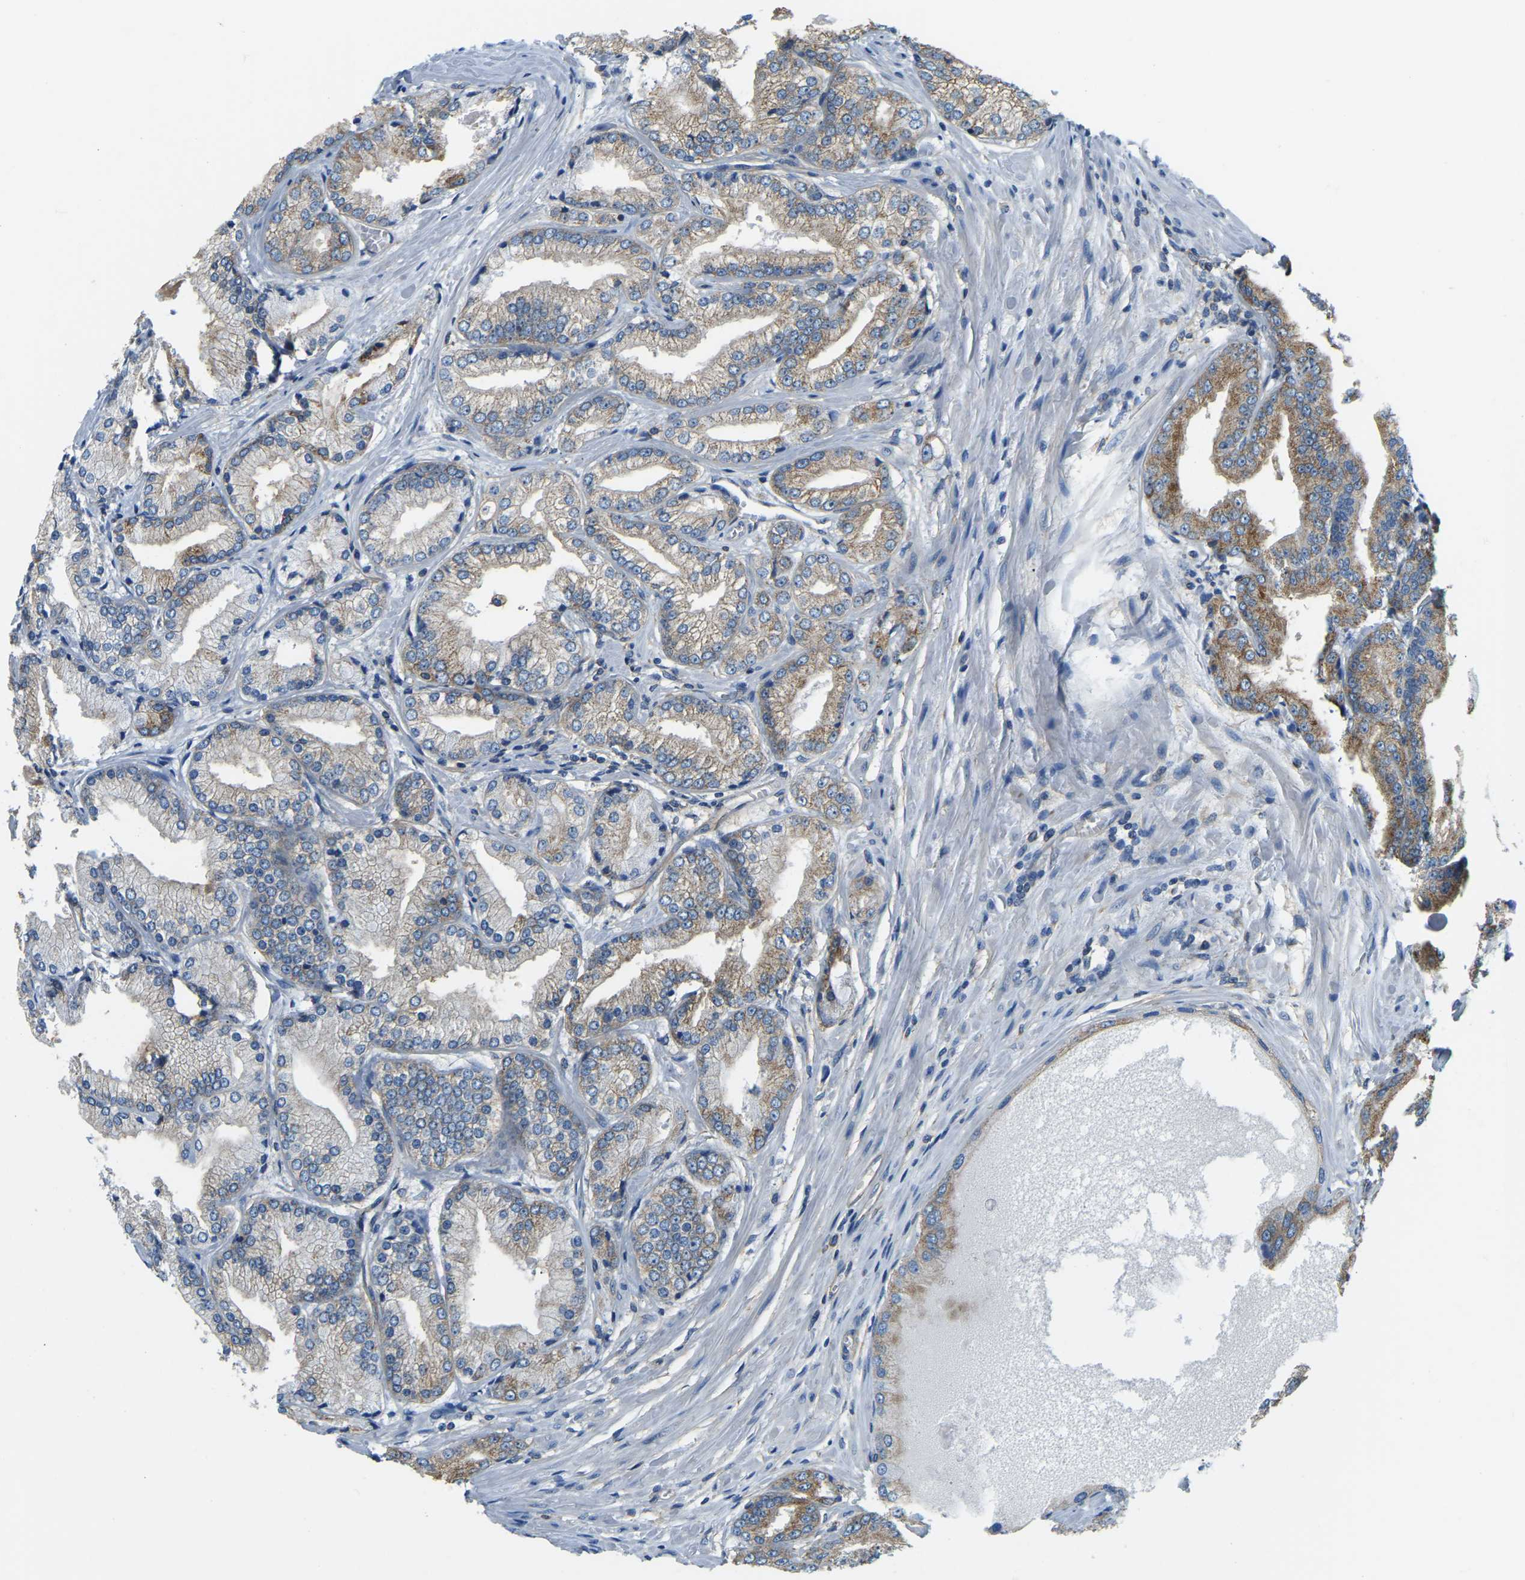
{"staining": {"intensity": "moderate", "quantity": ">75%", "location": "cytoplasmic/membranous"}, "tissue": "prostate cancer", "cell_type": "Tumor cells", "image_type": "cancer", "snomed": [{"axis": "morphology", "description": "Adenocarcinoma, High grade"}, {"axis": "topography", "description": "Prostate"}], "caption": "An image of human prostate cancer stained for a protein reveals moderate cytoplasmic/membranous brown staining in tumor cells. (DAB IHC with brightfield microscopy, high magnification).", "gene": "AHNAK", "patient": {"sex": "male", "age": 59}}